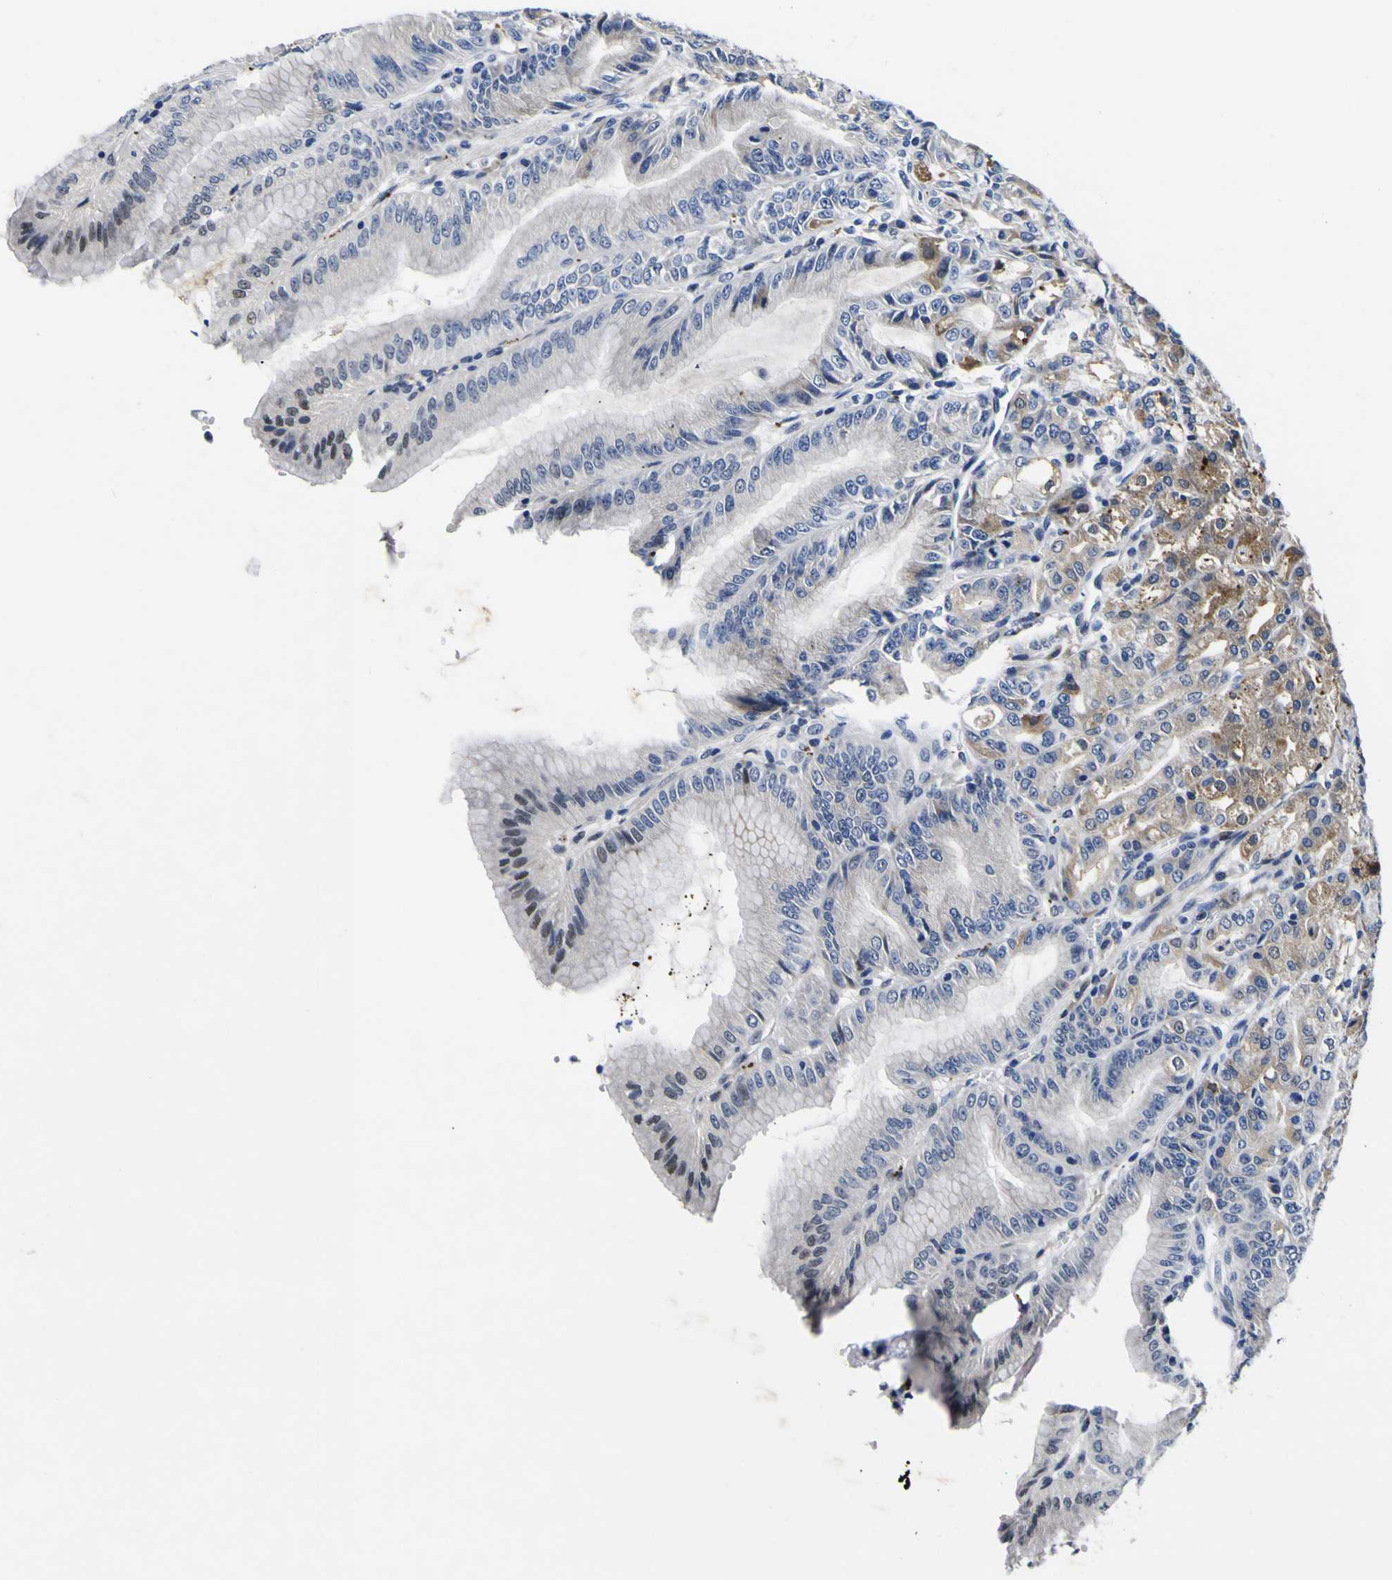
{"staining": {"intensity": "moderate", "quantity": "25%-75%", "location": "cytoplasmic/membranous"}, "tissue": "stomach", "cell_type": "Glandular cells", "image_type": "normal", "snomed": [{"axis": "morphology", "description": "Normal tissue, NOS"}, {"axis": "topography", "description": "Stomach, lower"}], "caption": "Human stomach stained for a protein (brown) shows moderate cytoplasmic/membranous positive staining in about 25%-75% of glandular cells.", "gene": "IGFLR1", "patient": {"sex": "male", "age": 71}}